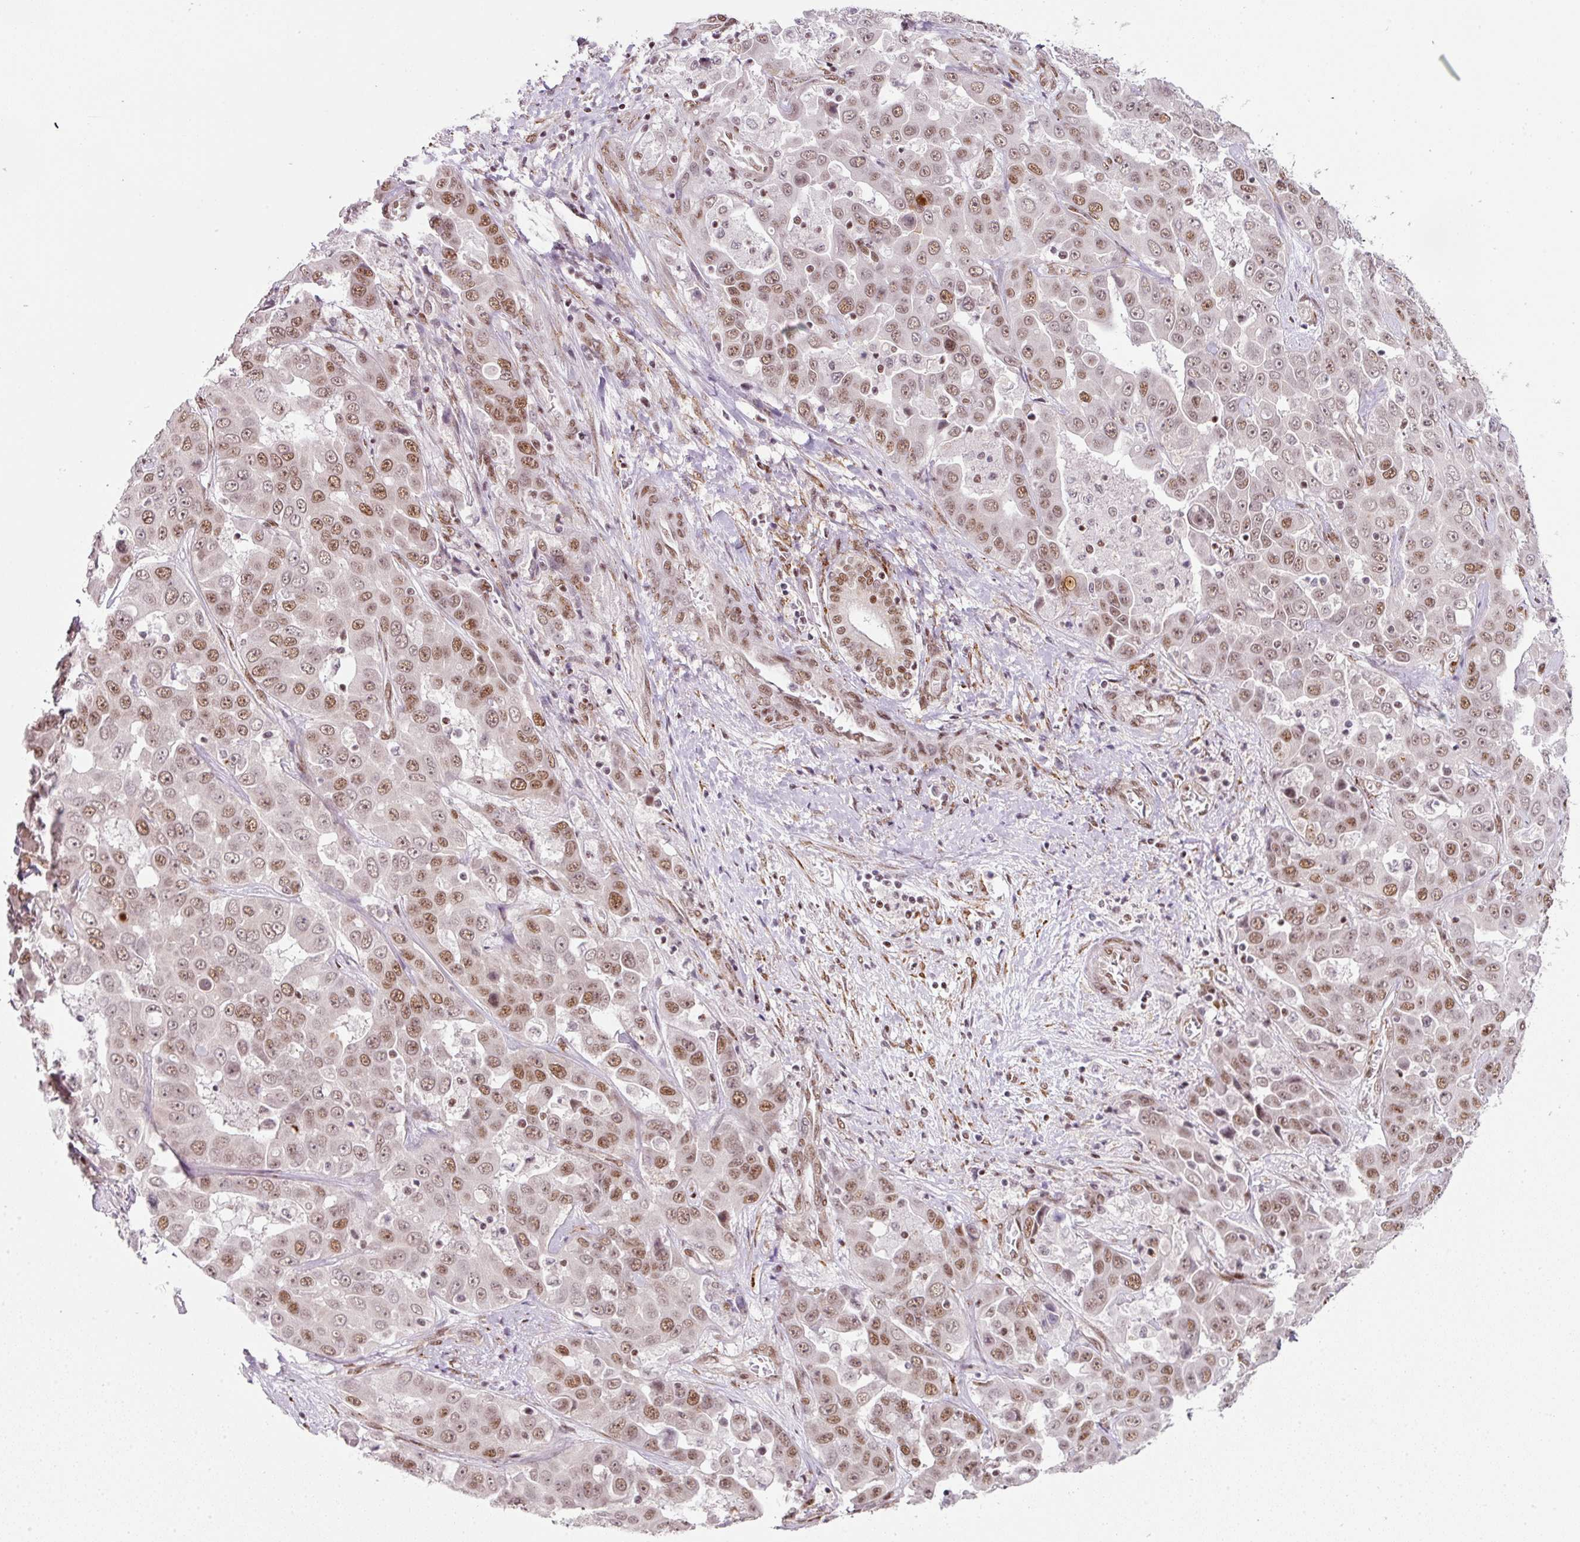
{"staining": {"intensity": "moderate", "quantity": ">75%", "location": "nuclear"}, "tissue": "liver cancer", "cell_type": "Tumor cells", "image_type": "cancer", "snomed": [{"axis": "morphology", "description": "Cholangiocarcinoma"}, {"axis": "topography", "description": "Liver"}], "caption": "Liver cancer tissue demonstrates moderate nuclear positivity in about >75% of tumor cells", "gene": "NFYA", "patient": {"sex": "female", "age": 52}}